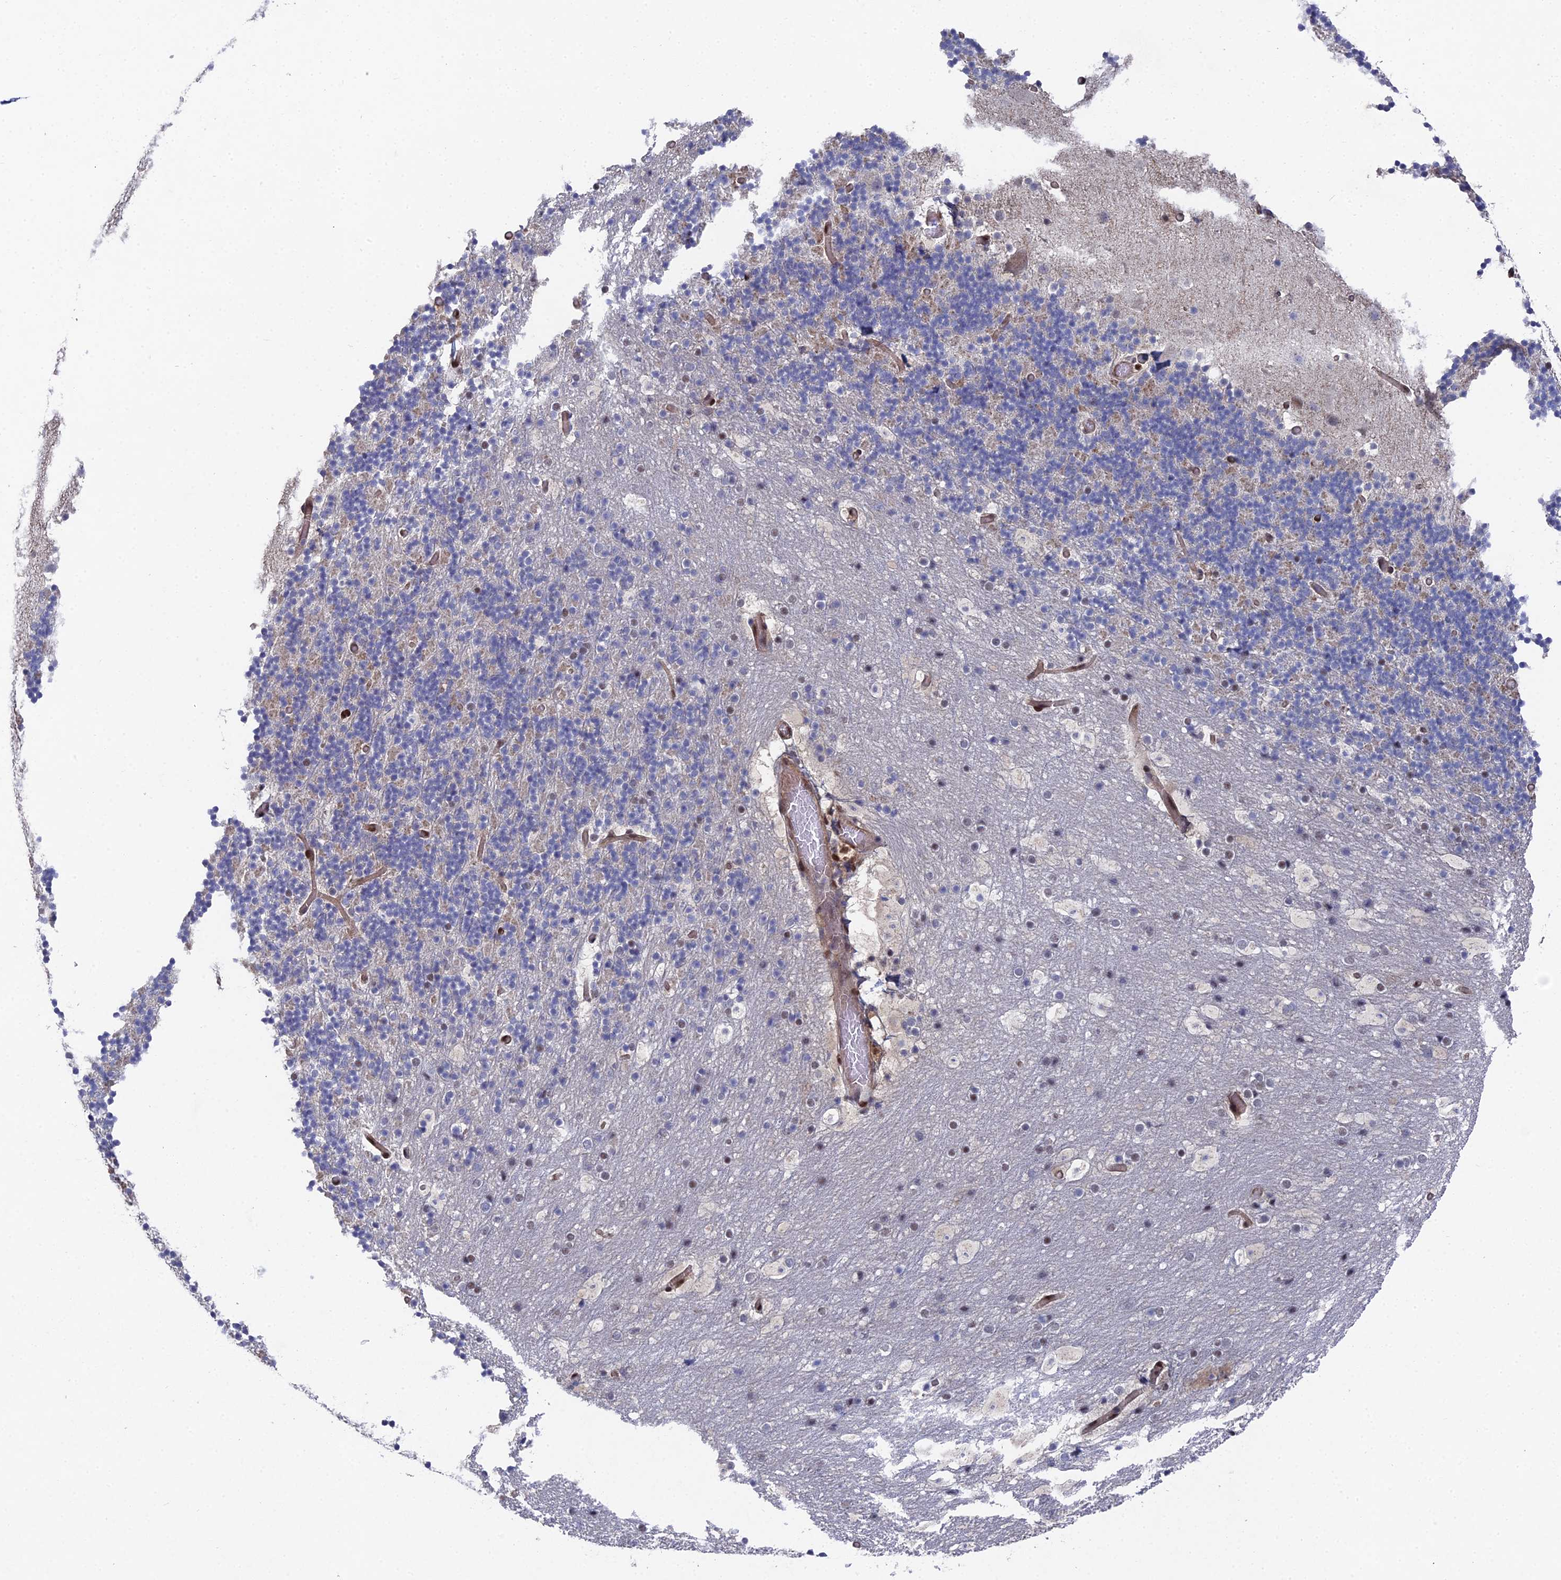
{"staining": {"intensity": "negative", "quantity": "none", "location": "none"}, "tissue": "cerebellum", "cell_type": "Cells in granular layer", "image_type": "normal", "snomed": [{"axis": "morphology", "description": "Normal tissue, NOS"}, {"axis": "topography", "description": "Cerebellum"}], "caption": "The photomicrograph displays no significant expression in cells in granular layer of cerebellum.", "gene": "UNC5D", "patient": {"sex": "male", "age": 57}}